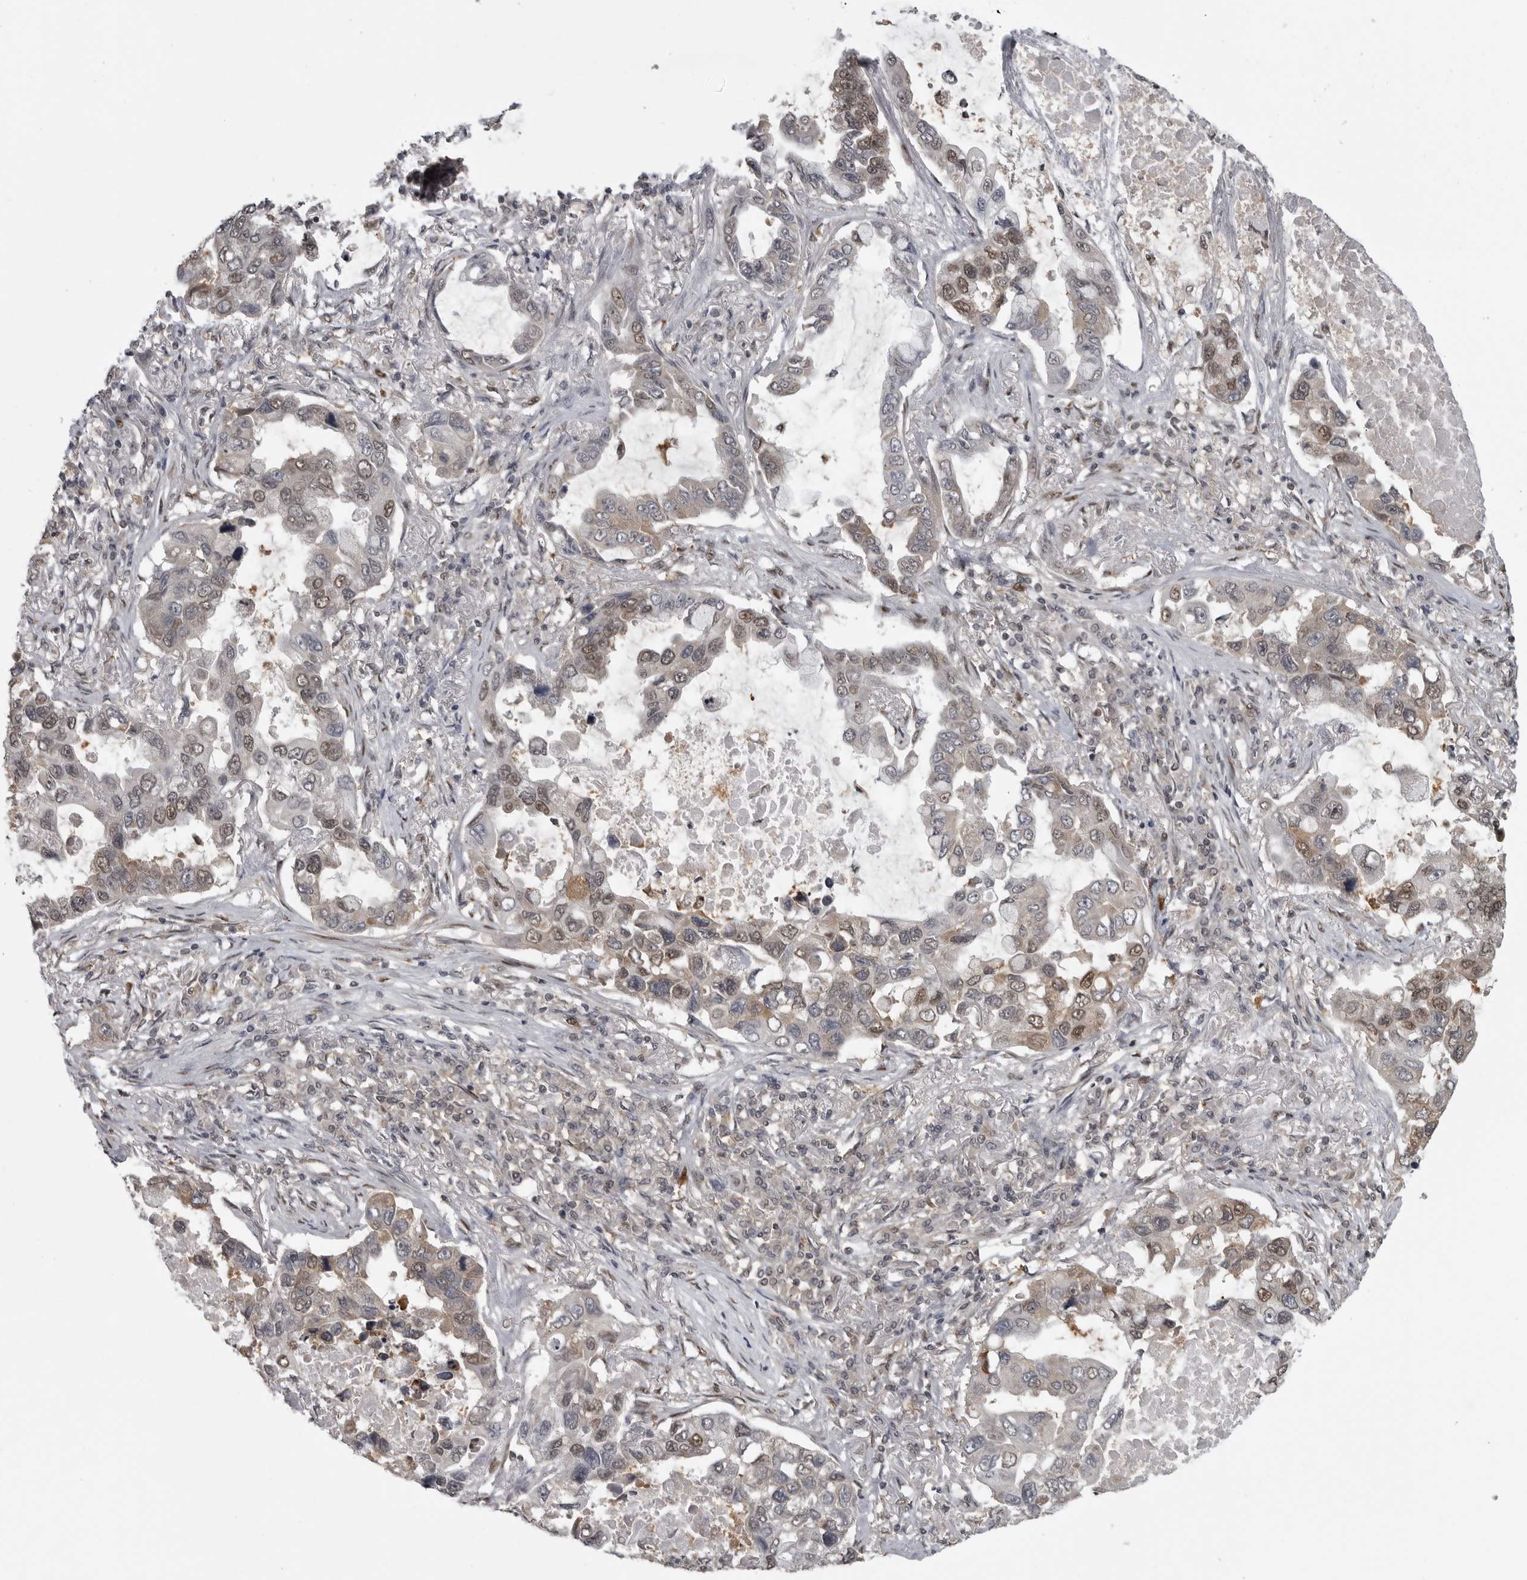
{"staining": {"intensity": "weak", "quantity": ">75%", "location": "cytoplasmic/membranous,nuclear"}, "tissue": "lung cancer", "cell_type": "Tumor cells", "image_type": "cancer", "snomed": [{"axis": "morphology", "description": "Adenocarcinoma, NOS"}, {"axis": "topography", "description": "Lung"}], "caption": "Human lung cancer stained with a protein marker displays weak staining in tumor cells.", "gene": "C8orf58", "patient": {"sex": "male", "age": 64}}